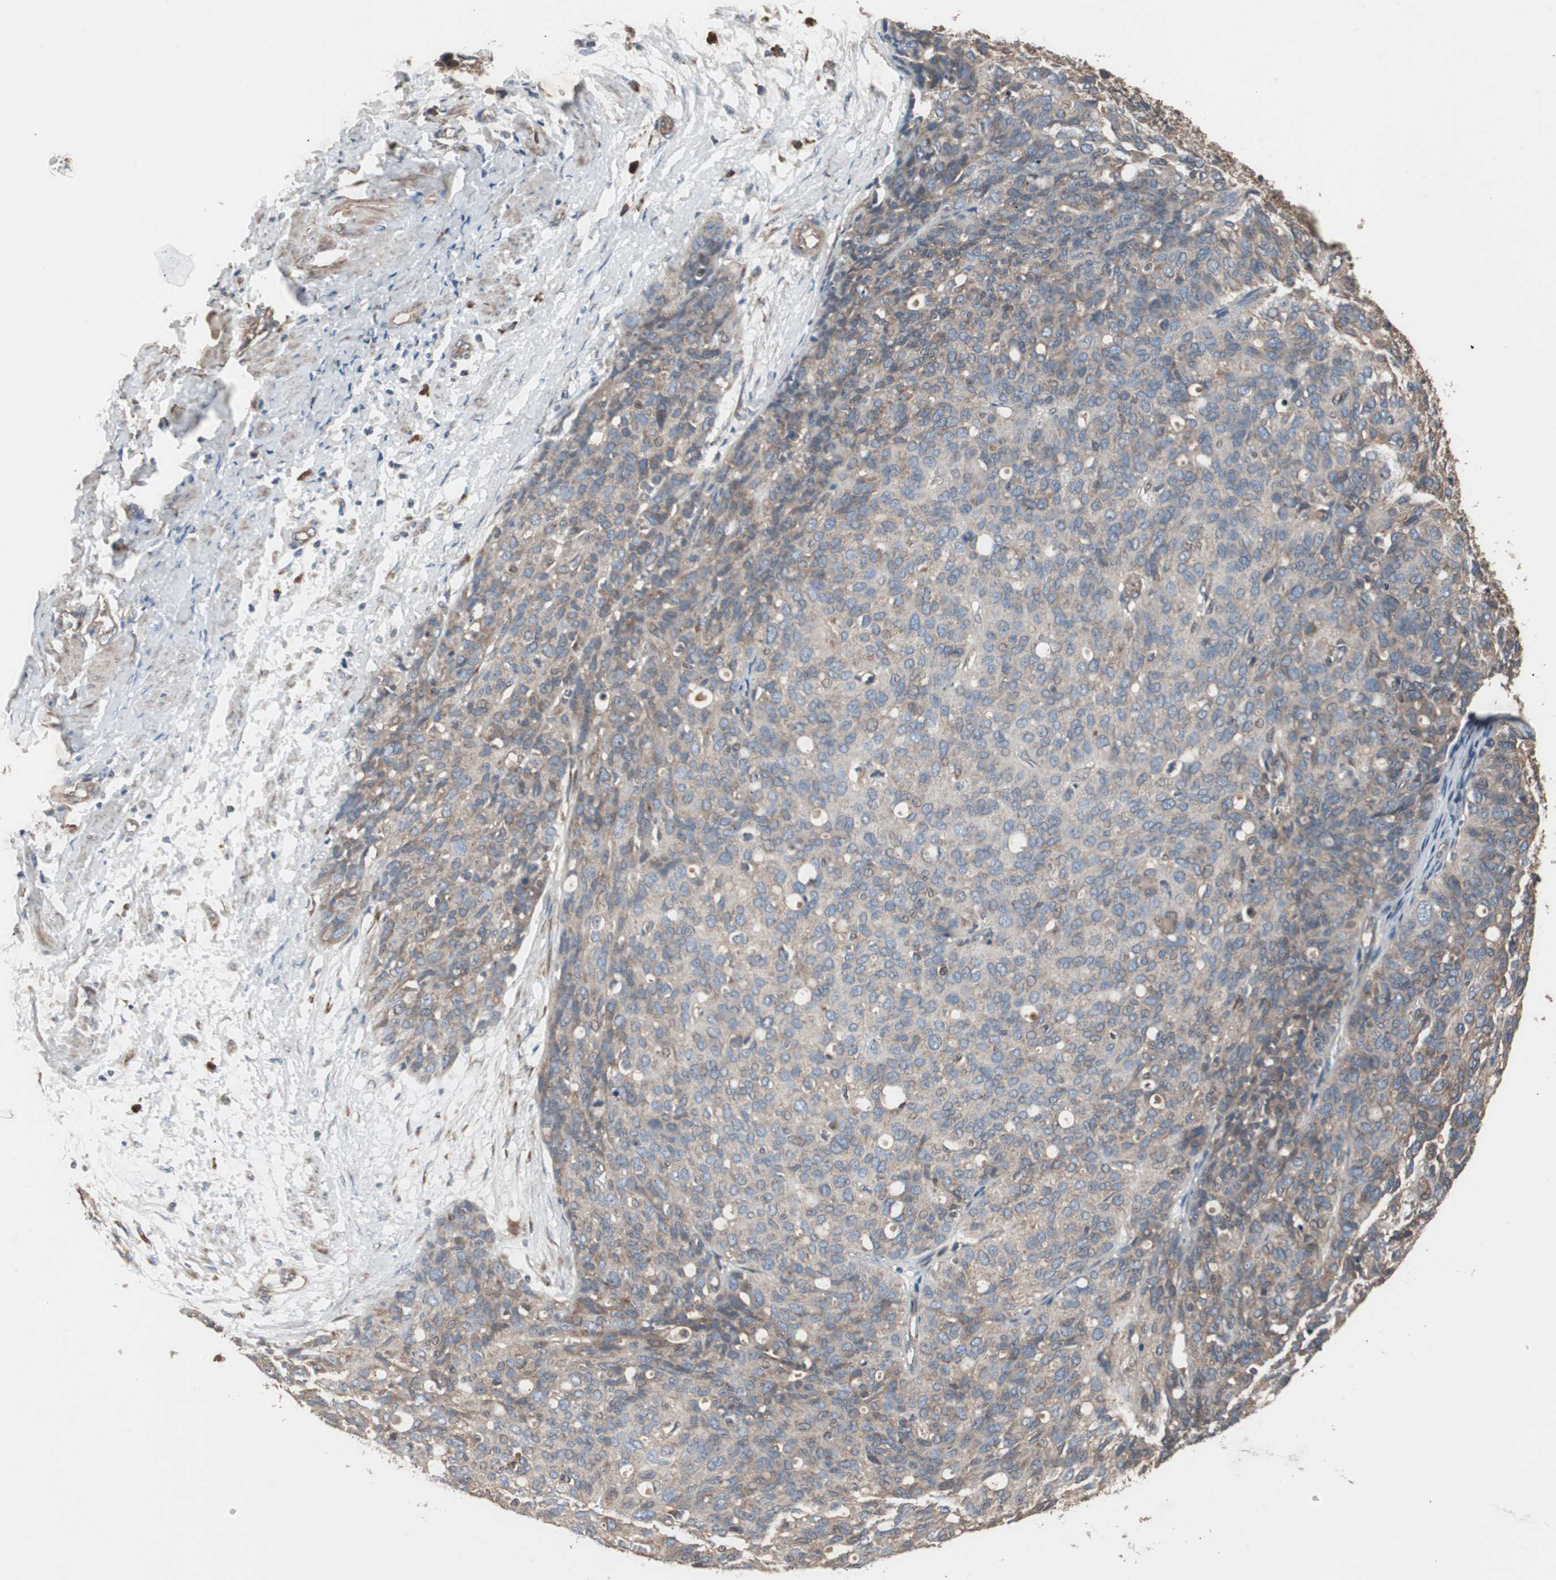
{"staining": {"intensity": "moderate", "quantity": "25%-75%", "location": "cytoplasmic/membranous"}, "tissue": "ovarian cancer", "cell_type": "Tumor cells", "image_type": "cancer", "snomed": [{"axis": "morphology", "description": "Carcinoma, endometroid"}, {"axis": "topography", "description": "Ovary"}], "caption": "Human endometroid carcinoma (ovarian) stained with a brown dye shows moderate cytoplasmic/membranous positive positivity in about 25%-75% of tumor cells.", "gene": "LZTS1", "patient": {"sex": "female", "age": 60}}